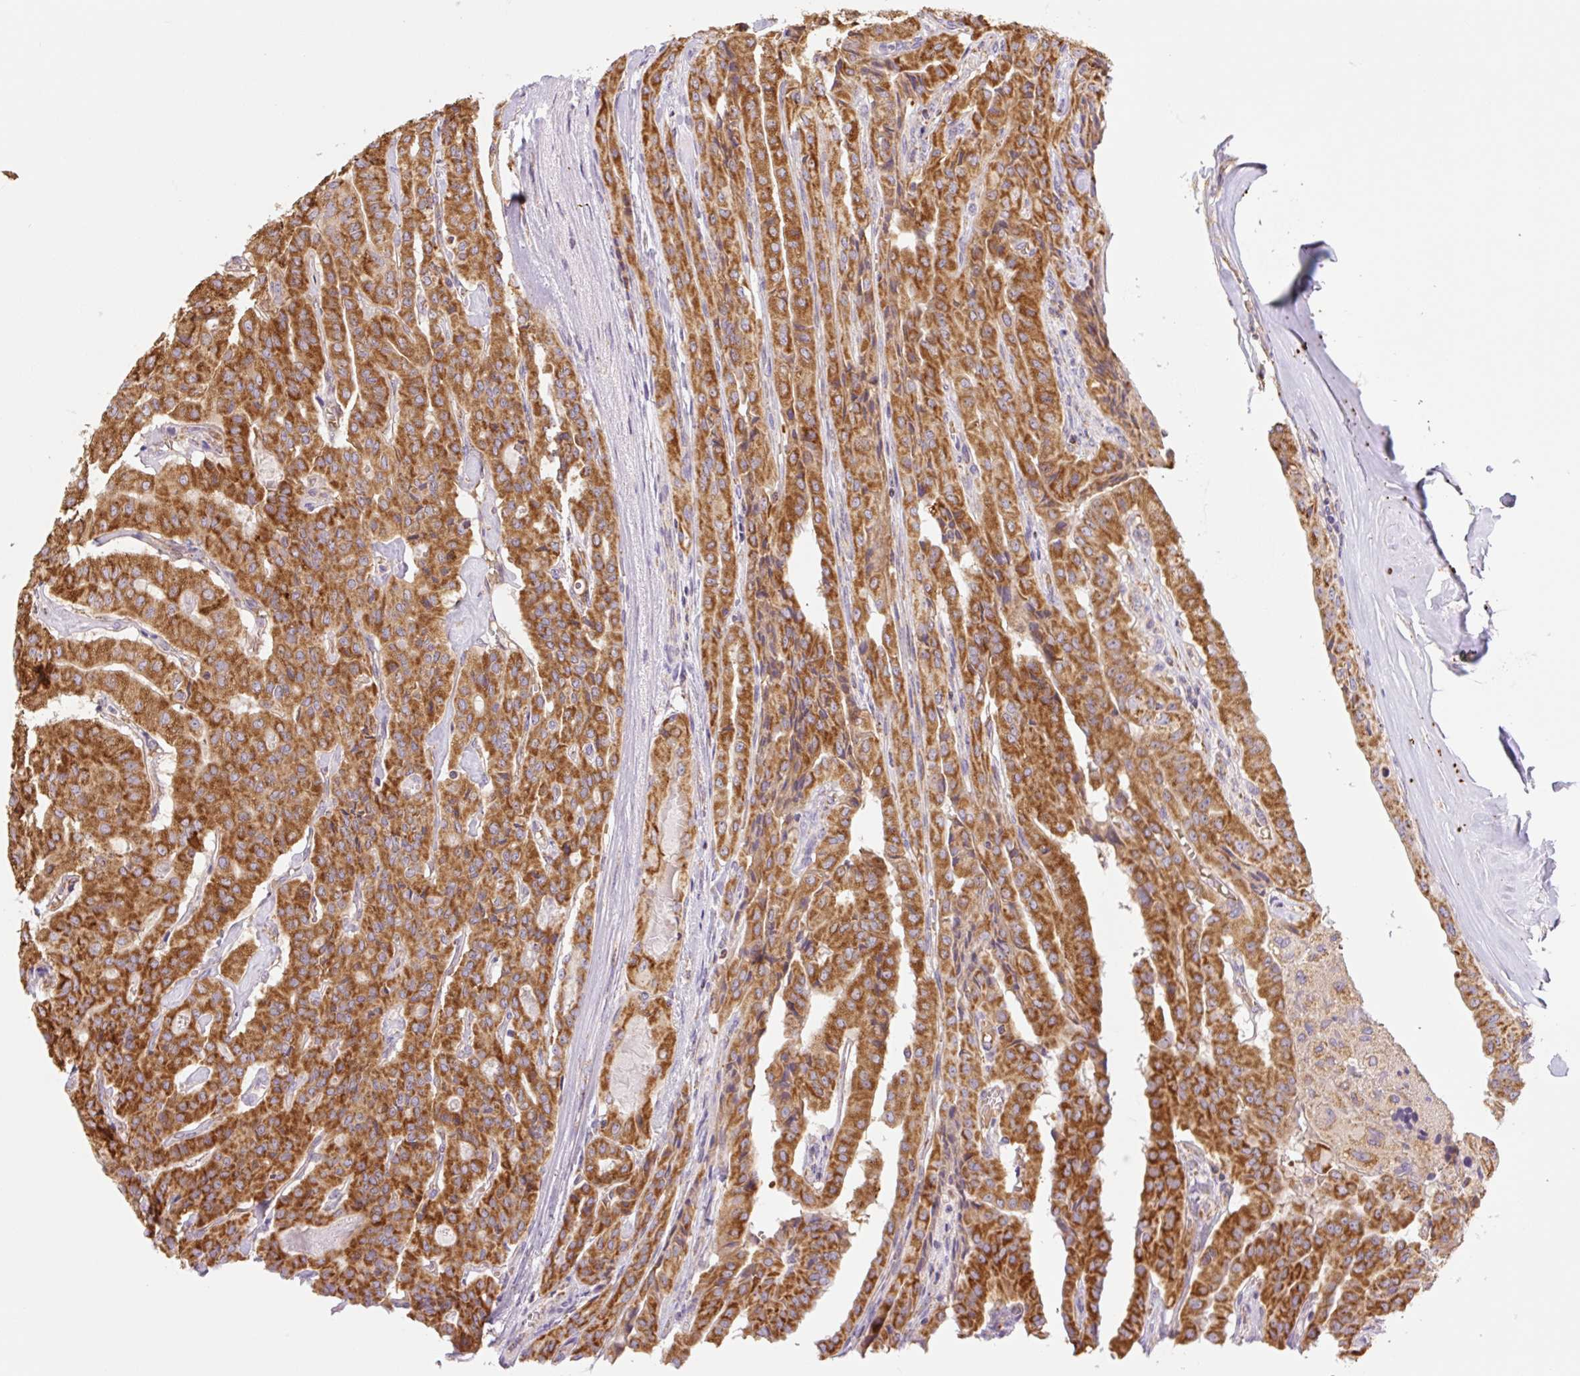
{"staining": {"intensity": "strong", "quantity": ">75%", "location": "cytoplasmic/membranous"}, "tissue": "thyroid cancer", "cell_type": "Tumor cells", "image_type": "cancer", "snomed": [{"axis": "morphology", "description": "Papillary adenocarcinoma, NOS"}, {"axis": "topography", "description": "Thyroid gland"}], "caption": "Strong cytoplasmic/membranous positivity is appreciated in approximately >75% of tumor cells in thyroid papillary adenocarcinoma. The staining was performed using DAB, with brown indicating positive protein expression. Nuclei are stained blue with hematoxylin.", "gene": "GOSR2", "patient": {"sex": "female", "age": 59}}